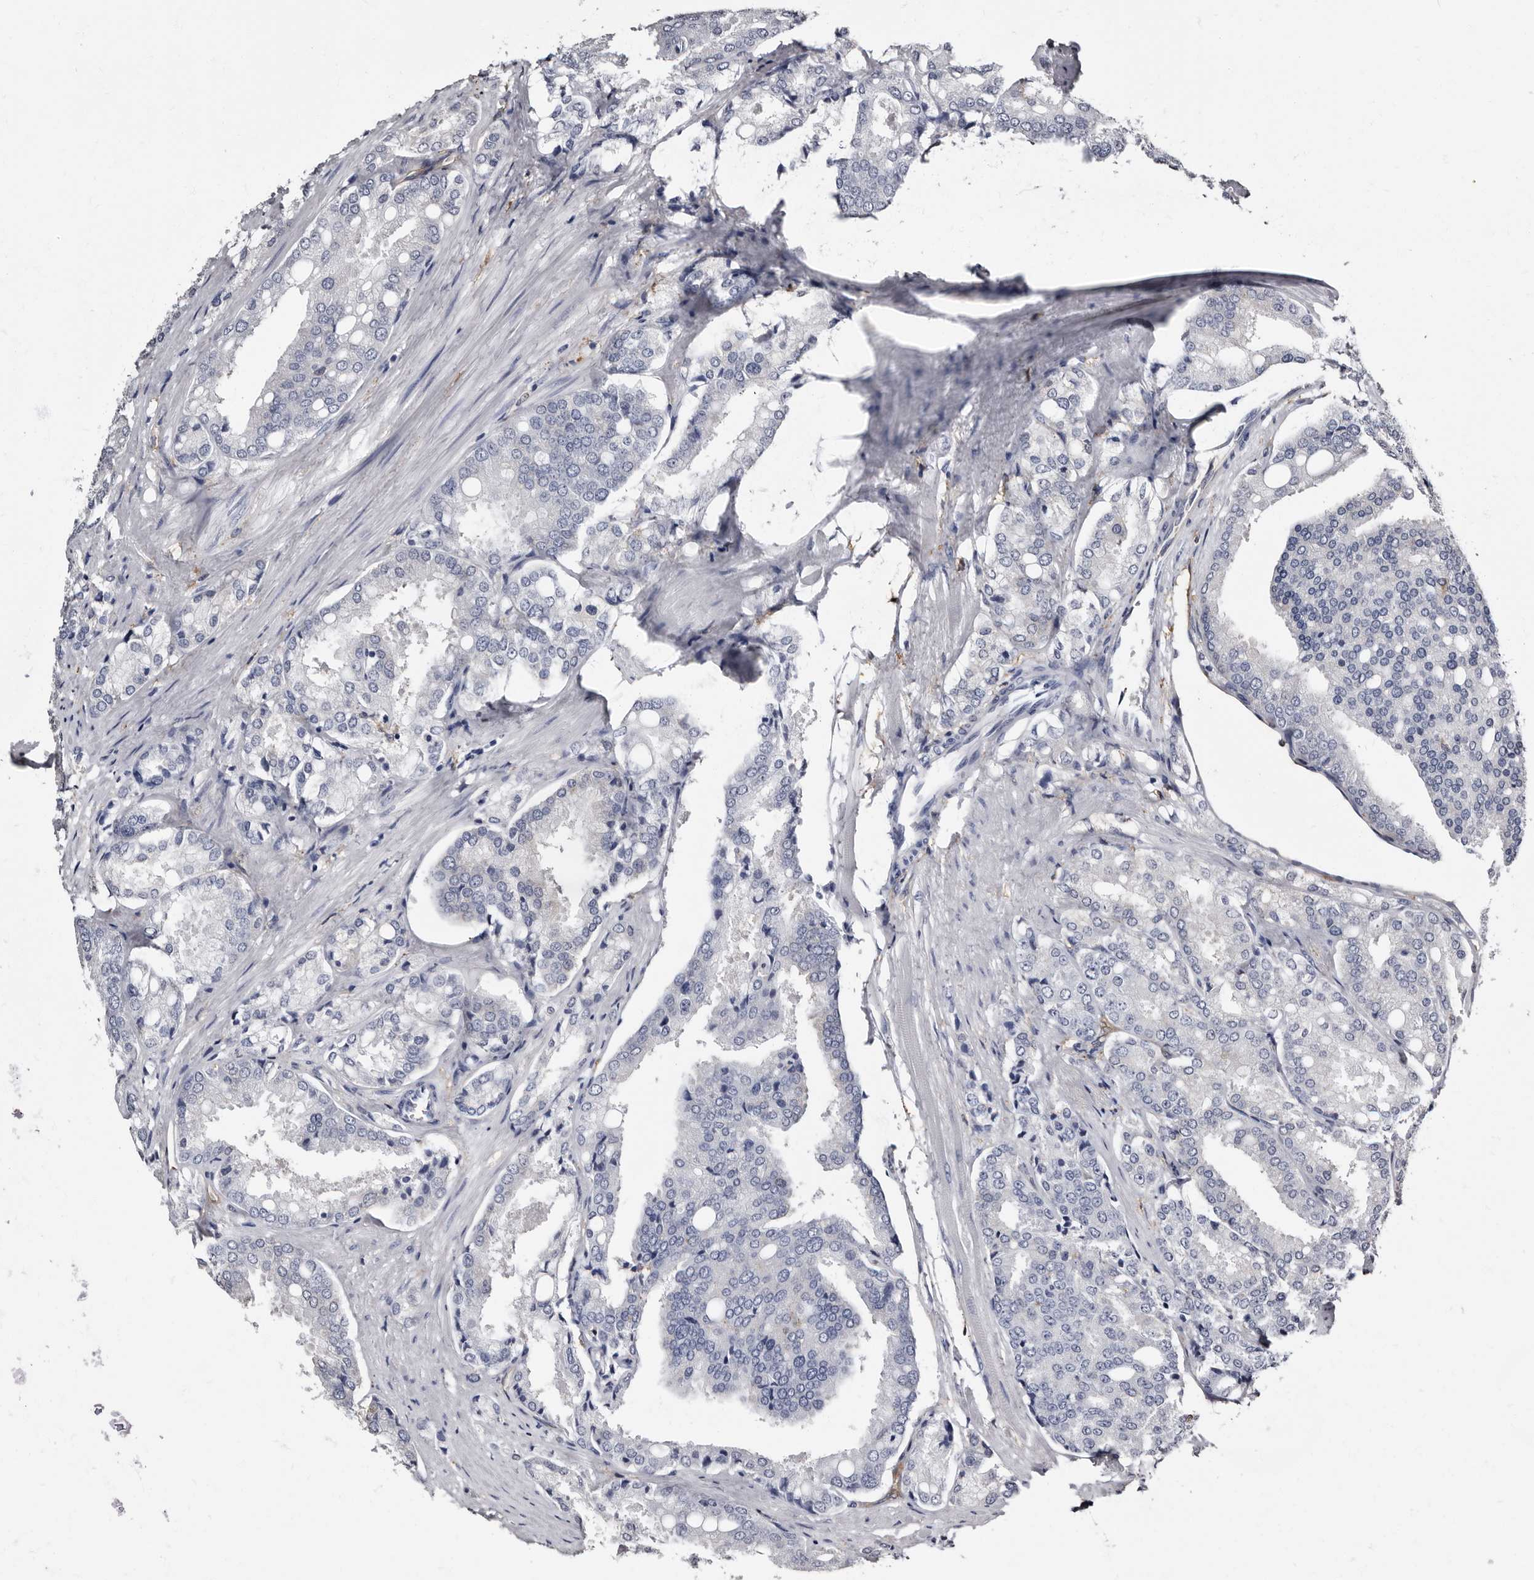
{"staining": {"intensity": "negative", "quantity": "none", "location": "none"}, "tissue": "prostate cancer", "cell_type": "Tumor cells", "image_type": "cancer", "snomed": [{"axis": "morphology", "description": "Adenocarcinoma, High grade"}, {"axis": "topography", "description": "Prostate"}], "caption": "The image displays no staining of tumor cells in high-grade adenocarcinoma (prostate).", "gene": "EPB41L3", "patient": {"sex": "male", "age": 50}}